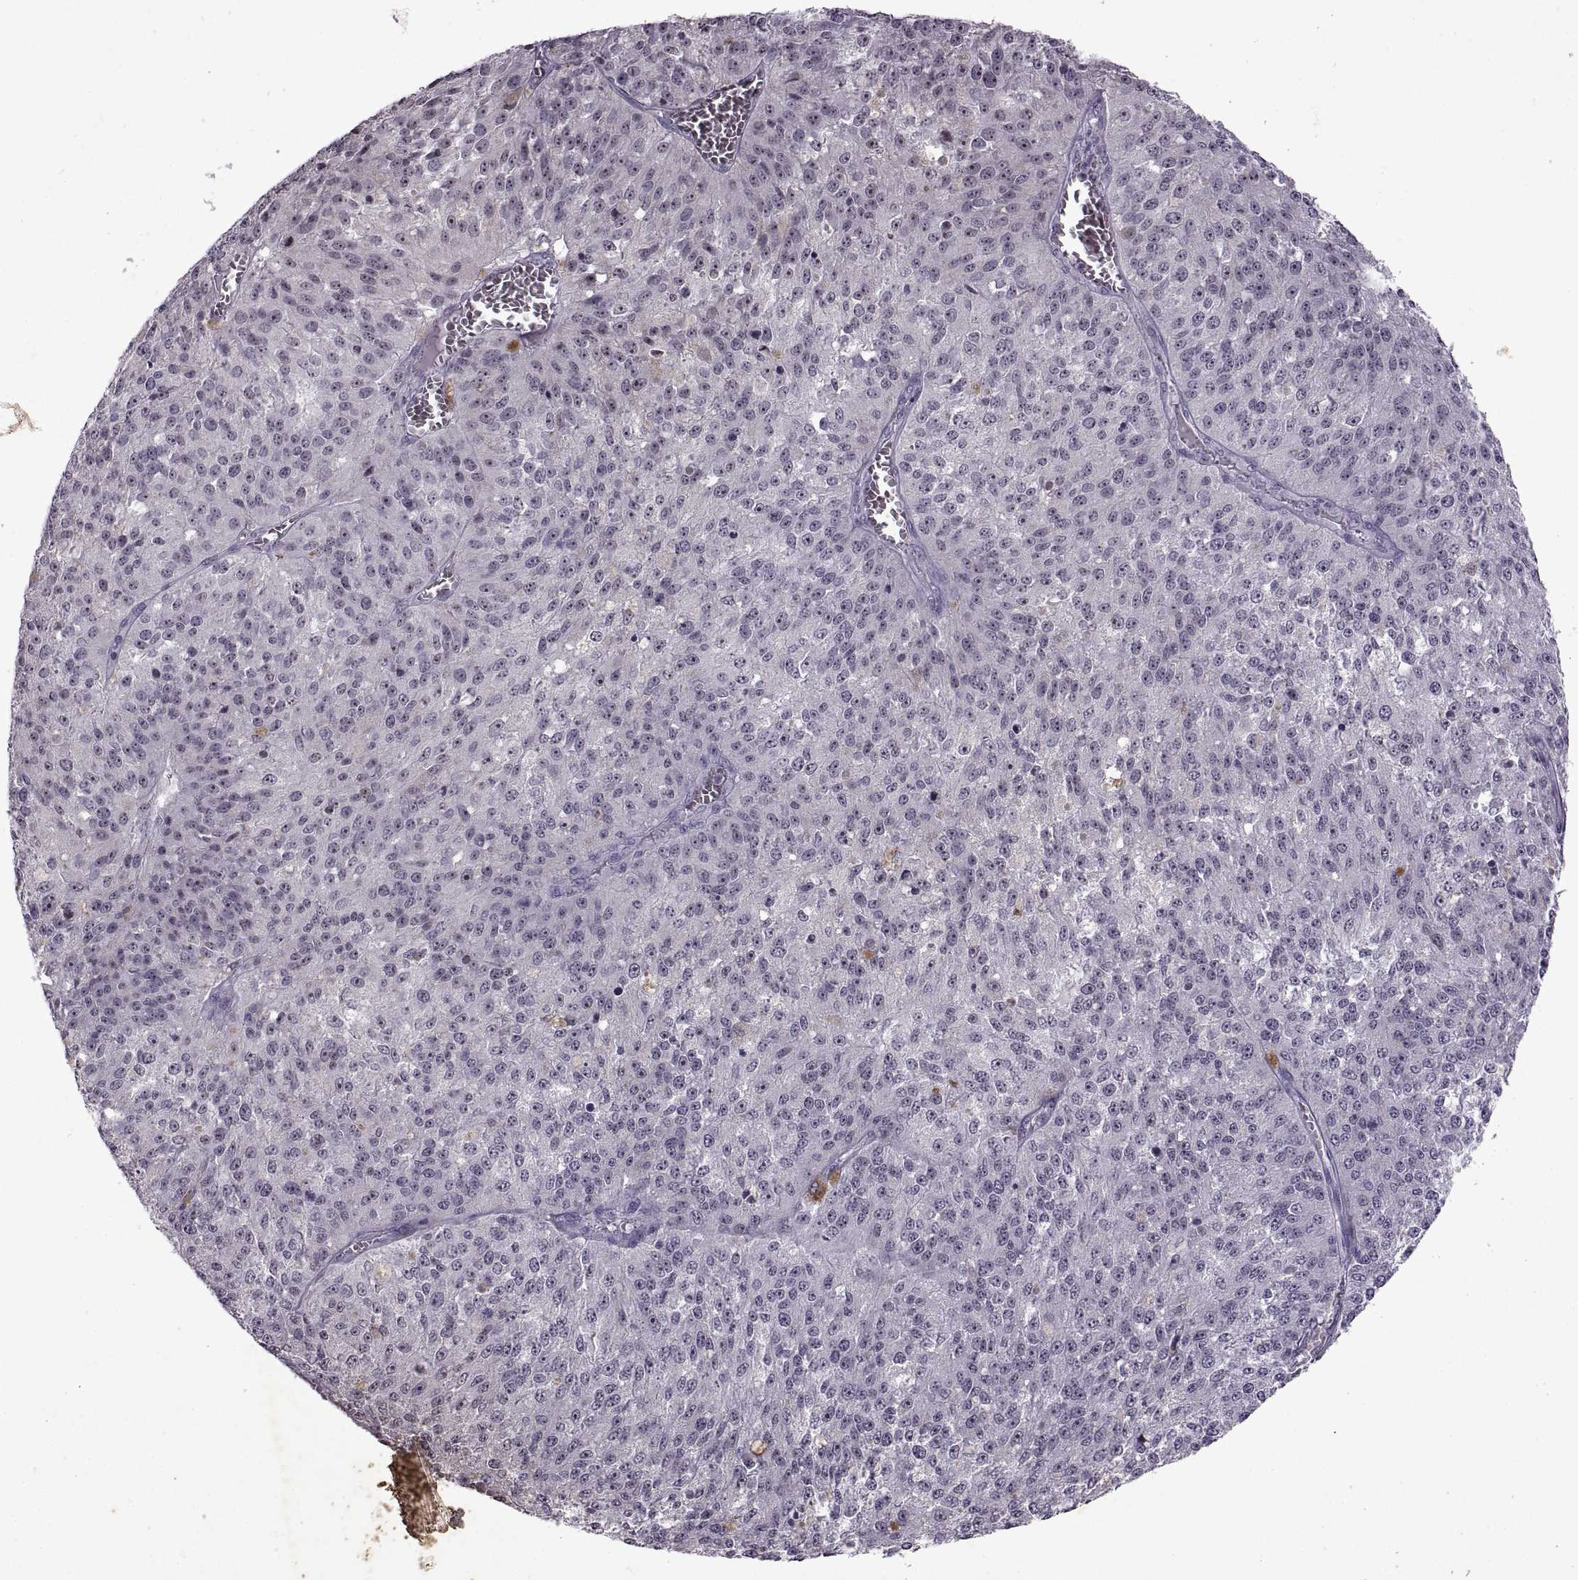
{"staining": {"intensity": "weak", "quantity": ">75%", "location": "nuclear"}, "tissue": "melanoma", "cell_type": "Tumor cells", "image_type": "cancer", "snomed": [{"axis": "morphology", "description": "Malignant melanoma, Metastatic site"}, {"axis": "topography", "description": "Lymph node"}], "caption": "A photomicrograph of human melanoma stained for a protein displays weak nuclear brown staining in tumor cells.", "gene": "SINHCAF", "patient": {"sex": "female", "age": 64}}